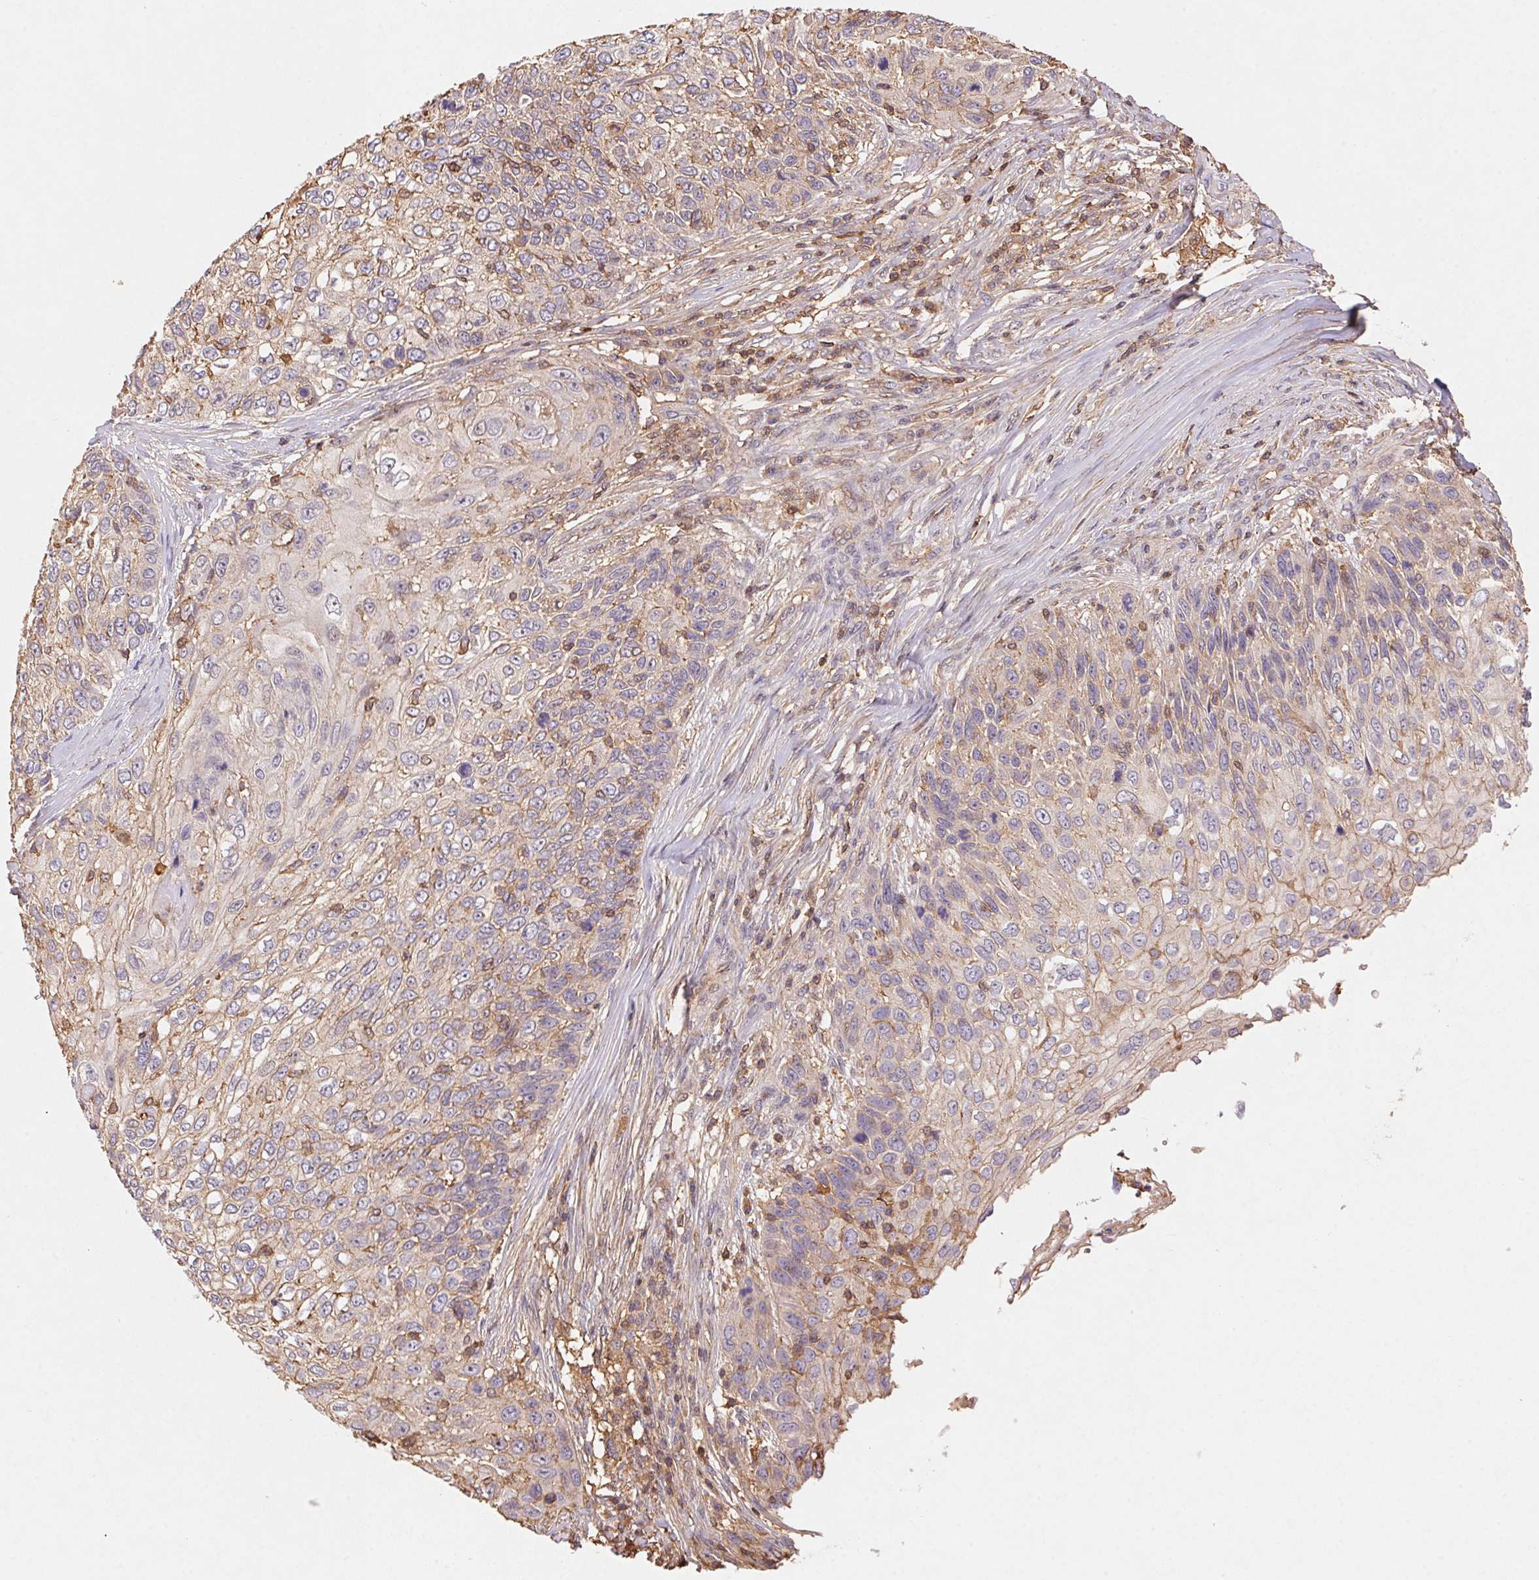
{"staining": {"intensity": "weak", "quantity": "<25%", "location": "cytoplasmic/membranous"}, "tissue": "skin cancer", "cell_type": "Tumor cells", "image_type": "cancer", "snomed": [{"axis": "morphology", "description": "Squamous cell carcinoma, NOS"}, {"axis": "topography", "description": "Skin"}], "caption": "Immunohistochemistry photomicrograph of squamous cell carcinoma (skin) stained for a protein (brown), which demonstrates no positivity in tumor cells.", "gene": "ATG10", "patient": {"sex": "male", "age": 92}}